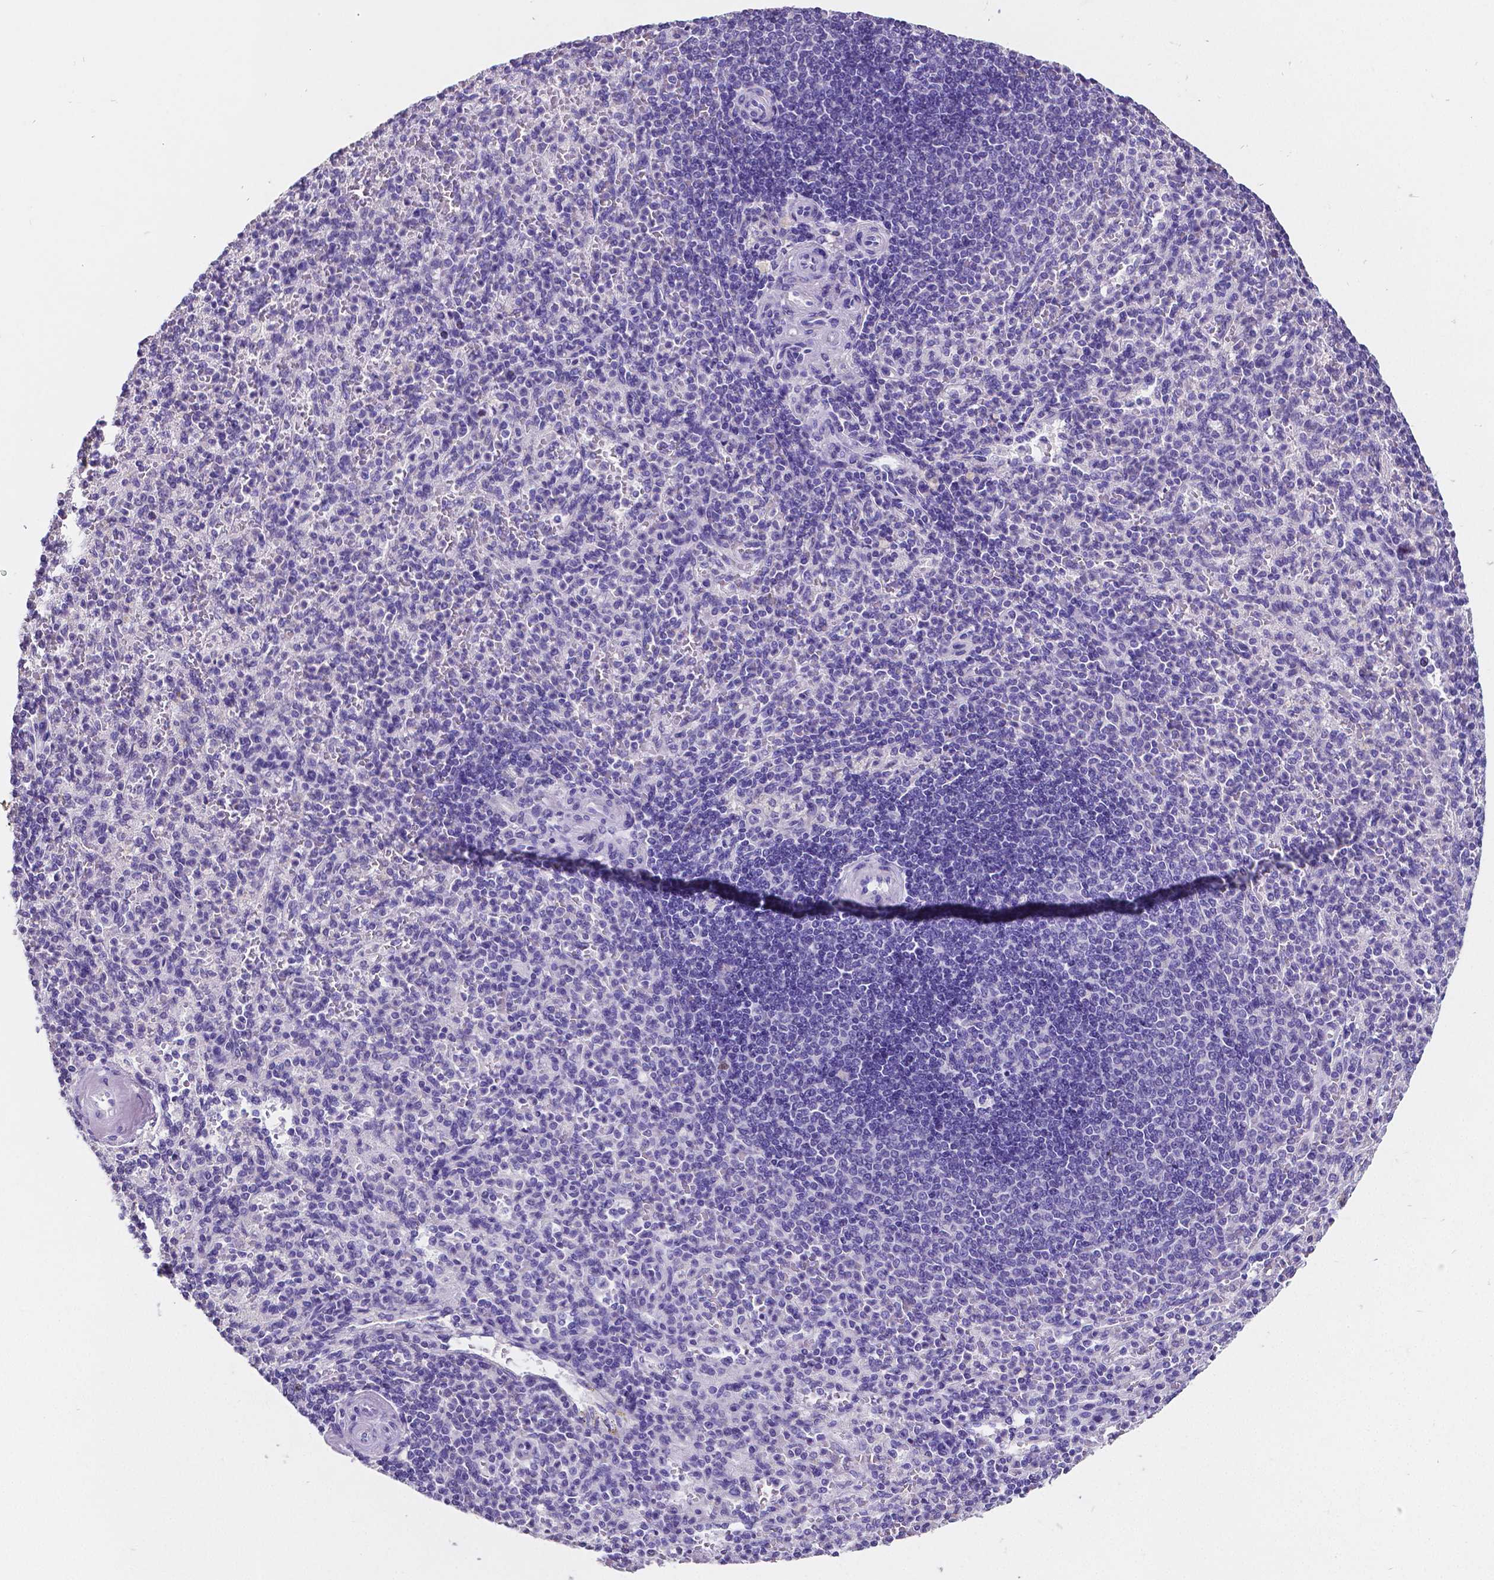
{"staining": {"intensity": "negative", "quantity": "none", "location": "none"}, "tissue": "spleen", "cell_type": "Cells in red pulp", "image_type": "normal", "snomed": [{"axis": "morphology", "description": "Normal tissue, NOS"}, {"axis": "topography", "description": "Spleen"}], "caption": "Cells in red pulp show no significant protein positivity in unremarkable spleen.", "gene": "SATB2", "patient": {"sex": "female", "age": 74}}